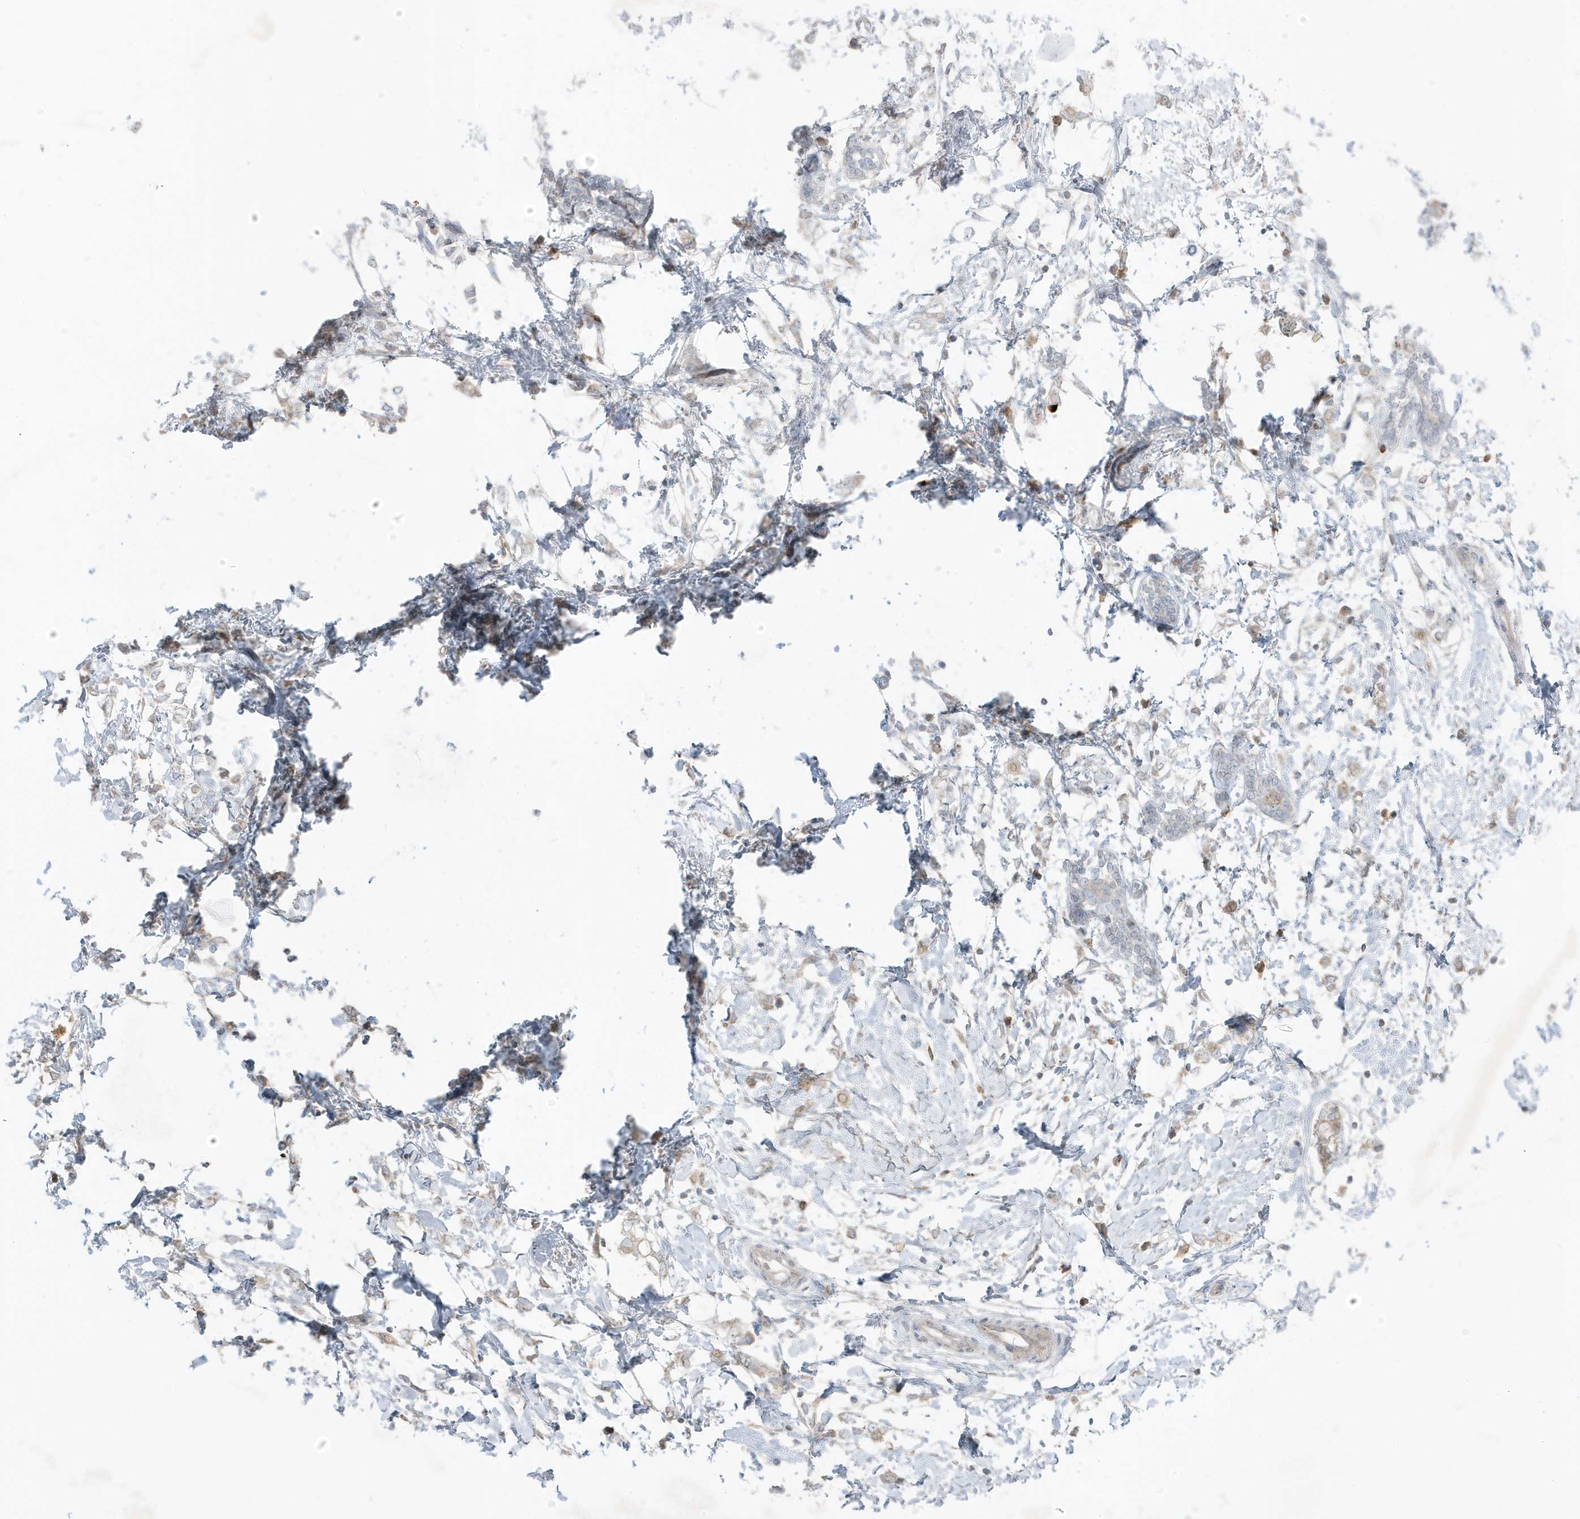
{"staining": {"intensity": "weak", "quantity": "<25%", "location": "cytoplasmic/membranous"}, "tissue": "breast cancer", "cell_type": "Tumor cells", "image_type": "cancer", "snomed": [{"axis": "morphology", "description": "Normal tissue, NOS"}, {"axis": "morphology", "description": "Lobular carcinoma"}, {"axis": "topography", "description": "Breast"}], "caption": "This is a image of immunohistochemistry (IHC) staining of breast cancer, which shows no expression in tumor cells. Brightfield microscopy of immunohistochemistry (IHC) stained with DAB (3,3'-diaminobenzidine) (brown) and hematoxylin (blue), captured at high magnification.", "gene": "FNDC1", "patient": {"sex": "female", "age": 47}}